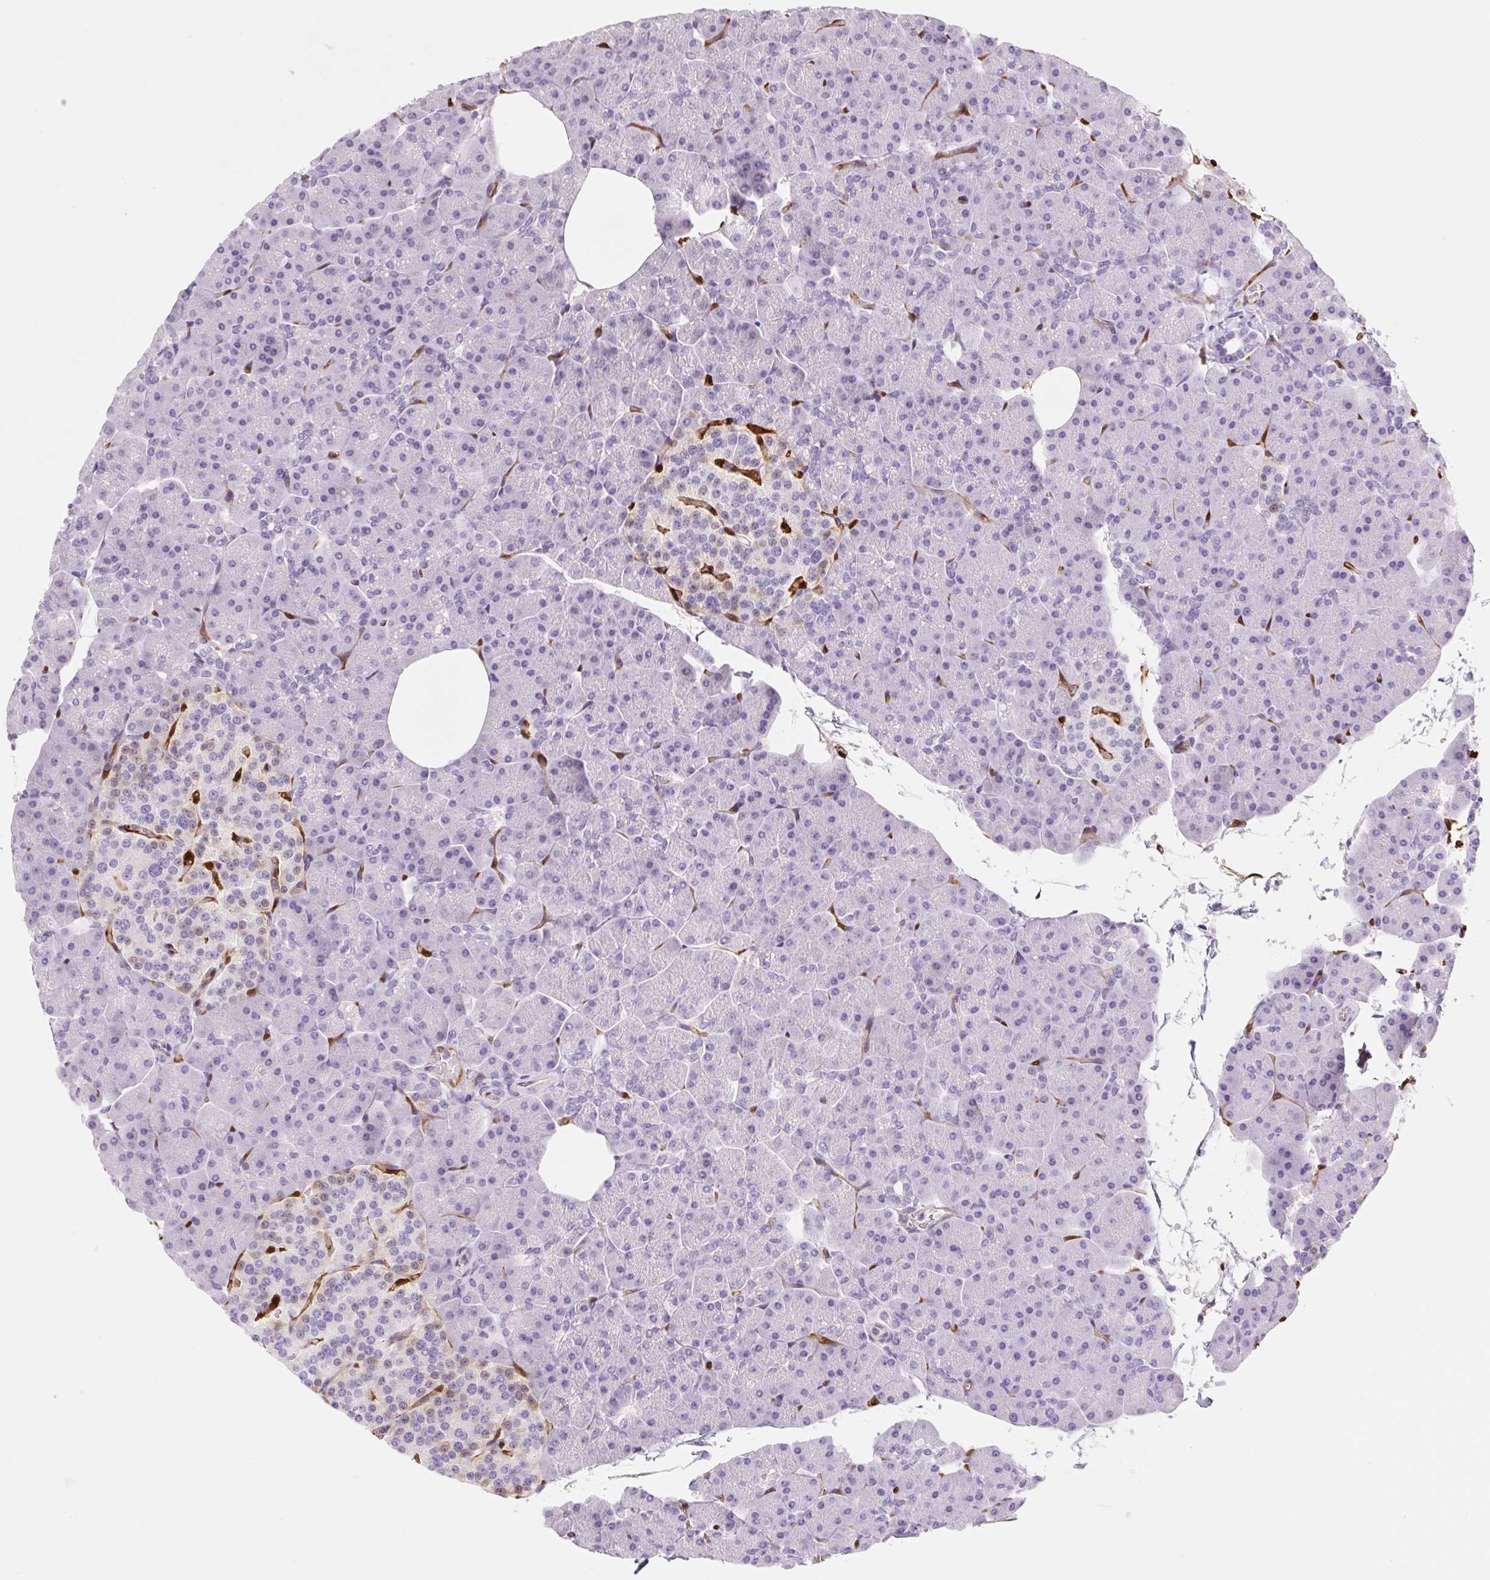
{"staining": {"intensity": "negative", "quantity": "none", "location": "none"}, "tissue": "pancreas", "cell_type": "Exocrine glandular cells", "image_type": "normal", "snomed": [{"axis": "morphology", "description": "Normal tissue, NOS"}, {"axis": "topography", "description": "Pancreas"}], "caption": "Immunohistochemistry of normal human pancreas exhibits no expression in exocrine glandular cells.", "gene": "FABP5", "patient": {"sex": "male", "age": 35}}